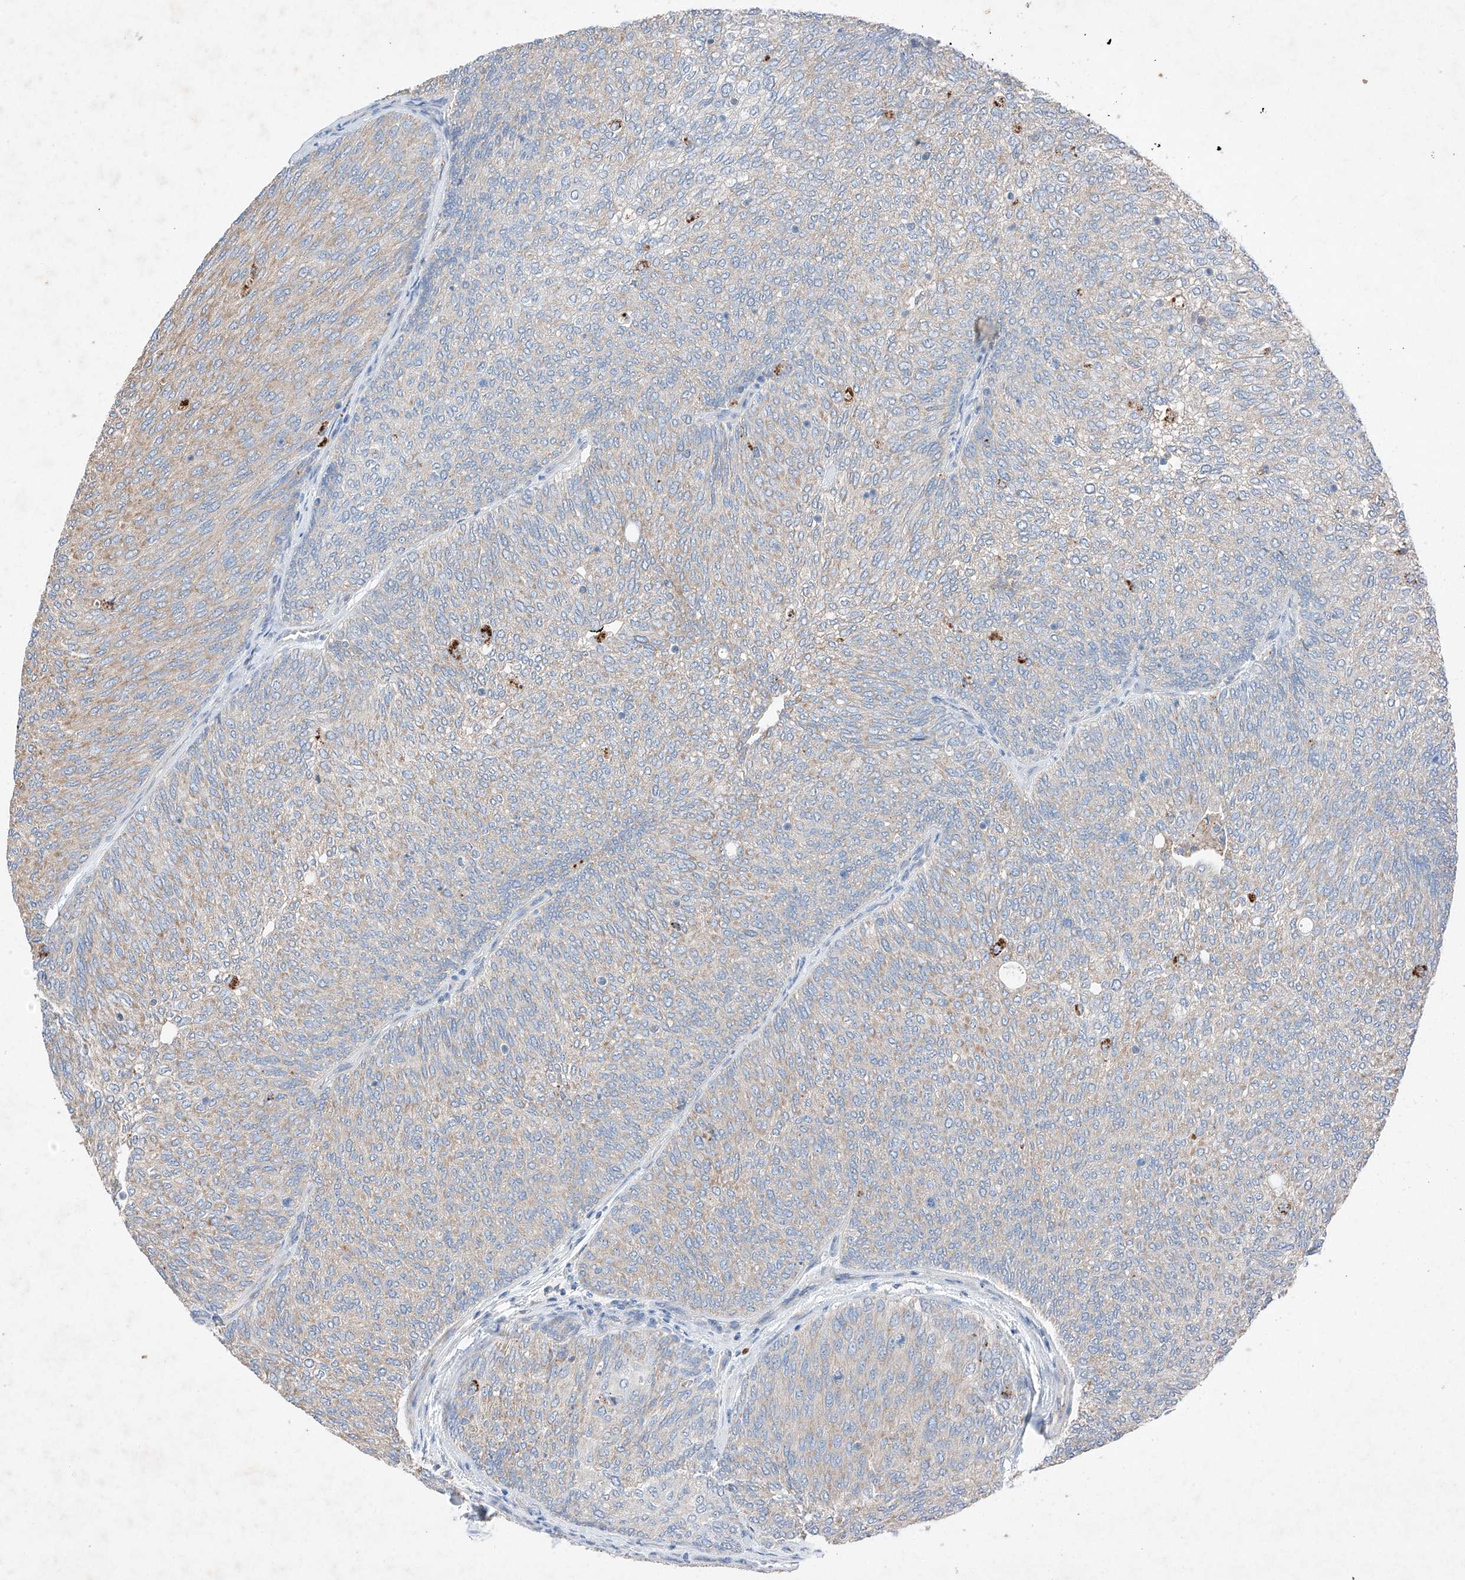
{"staining": {"intensity": "weak", "quantity": "25%-75%", "location": "cytoplasmic/membranous"}, "tissue": "urothelial cancer", "cell_type": "Tumor cells", "image_type": "cancer", "snomed": [{"axis": "morphology", "description": "Urothelial carcinoma, Low grade"}, {"axis": "topography", "description": "Urinary bladder"}], "caption": "Immunohistochemistry (IHC) staining of urothelial cancer, which displays low levels of weak cytoplasmic/membranous expression in approximately 25%-75% of tumor cells indicating weak cytoplasmic/membranous protein expression. The staining was performed using DAB (brown) for protein detection and nuclei were counterstained in hematoxylin (blue).", "gene": "RUSC1", "patient": {"sex": "female", "age": 79}}